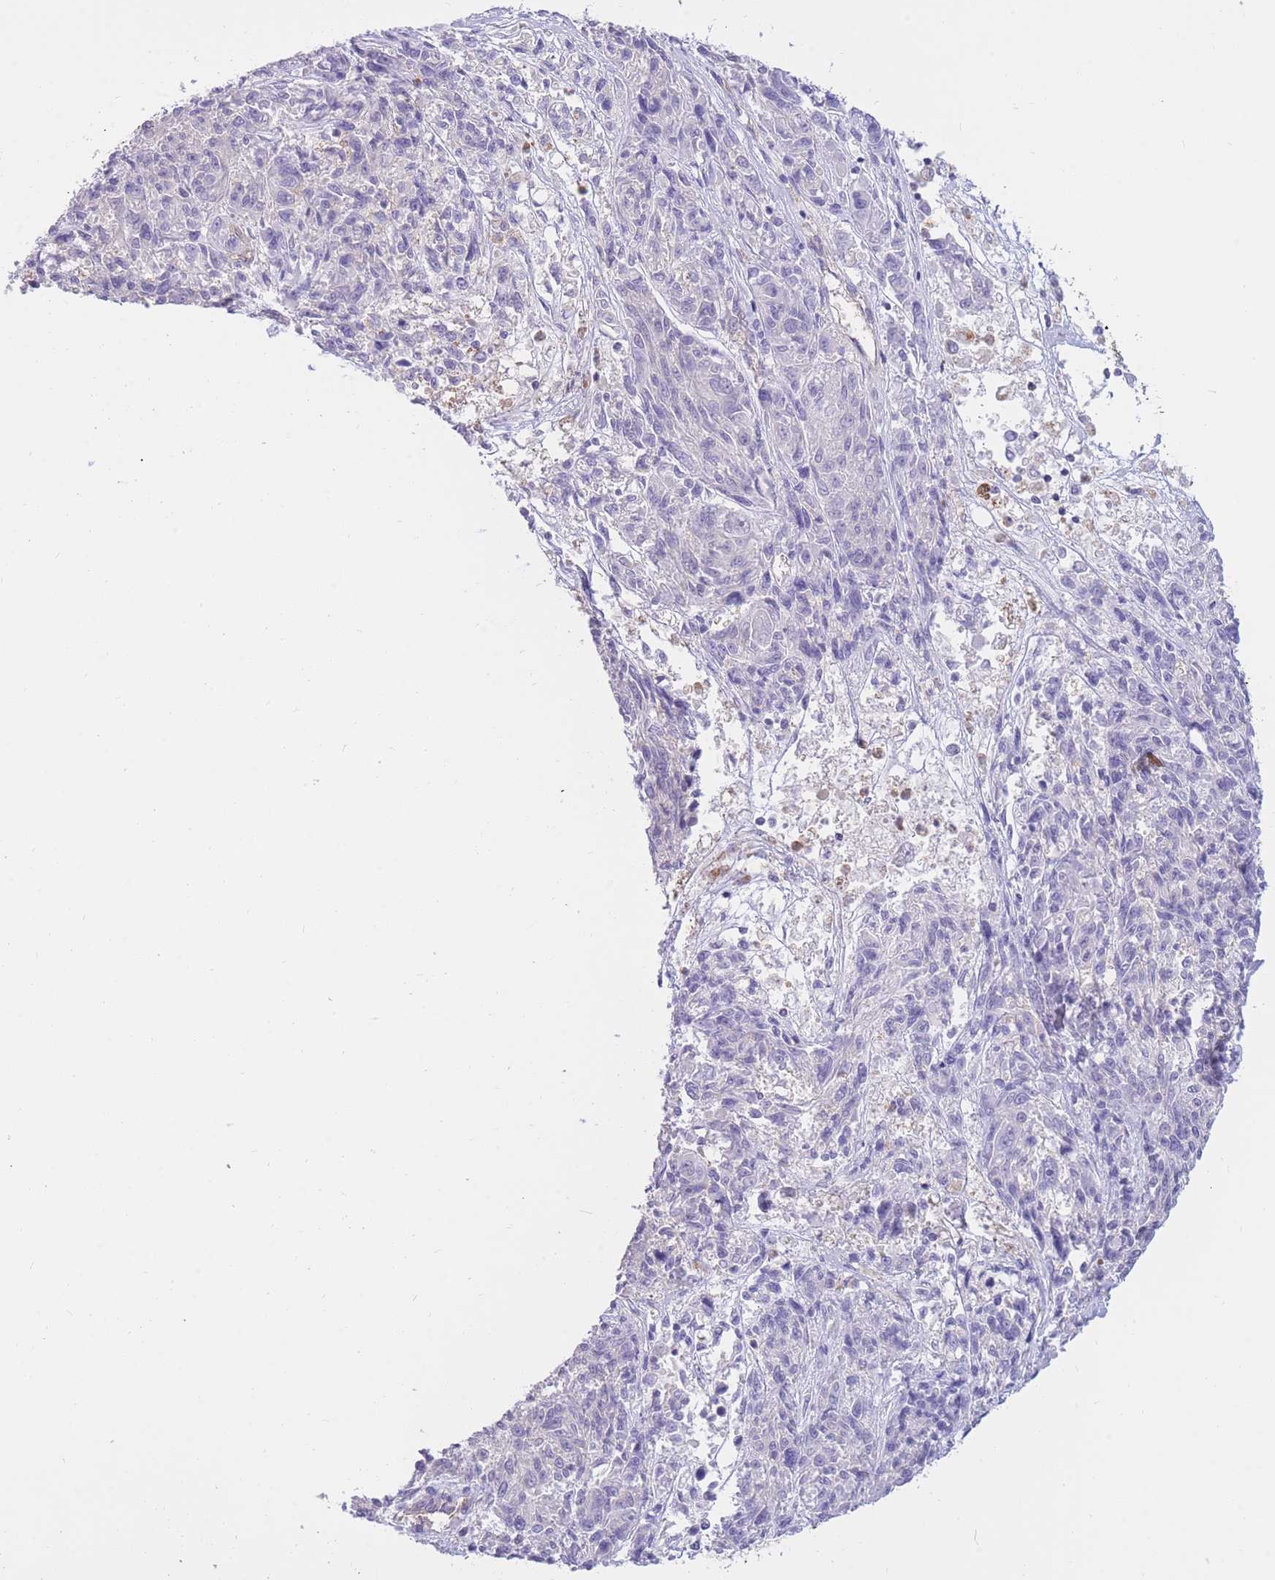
{"staining": {"intensity": "negative", "quantity": "none", "location": "none"}, "tissue": "melanoma", "cell_type": "Tumor cells", "image_type": "cancer", "snomed": [{"axis": "morphology", "description": "Malignant melanoma, NOS"}, {"axis": "topography", "description": "Skin"}], "caption": "Immunohistochemistry of melanoma displays no expression in tumor cells. (Brightfield microscopy of DAB IHC at high magnification).", "gene": "SULT1A1", "patient": {"sex": "male", "age": 53}}